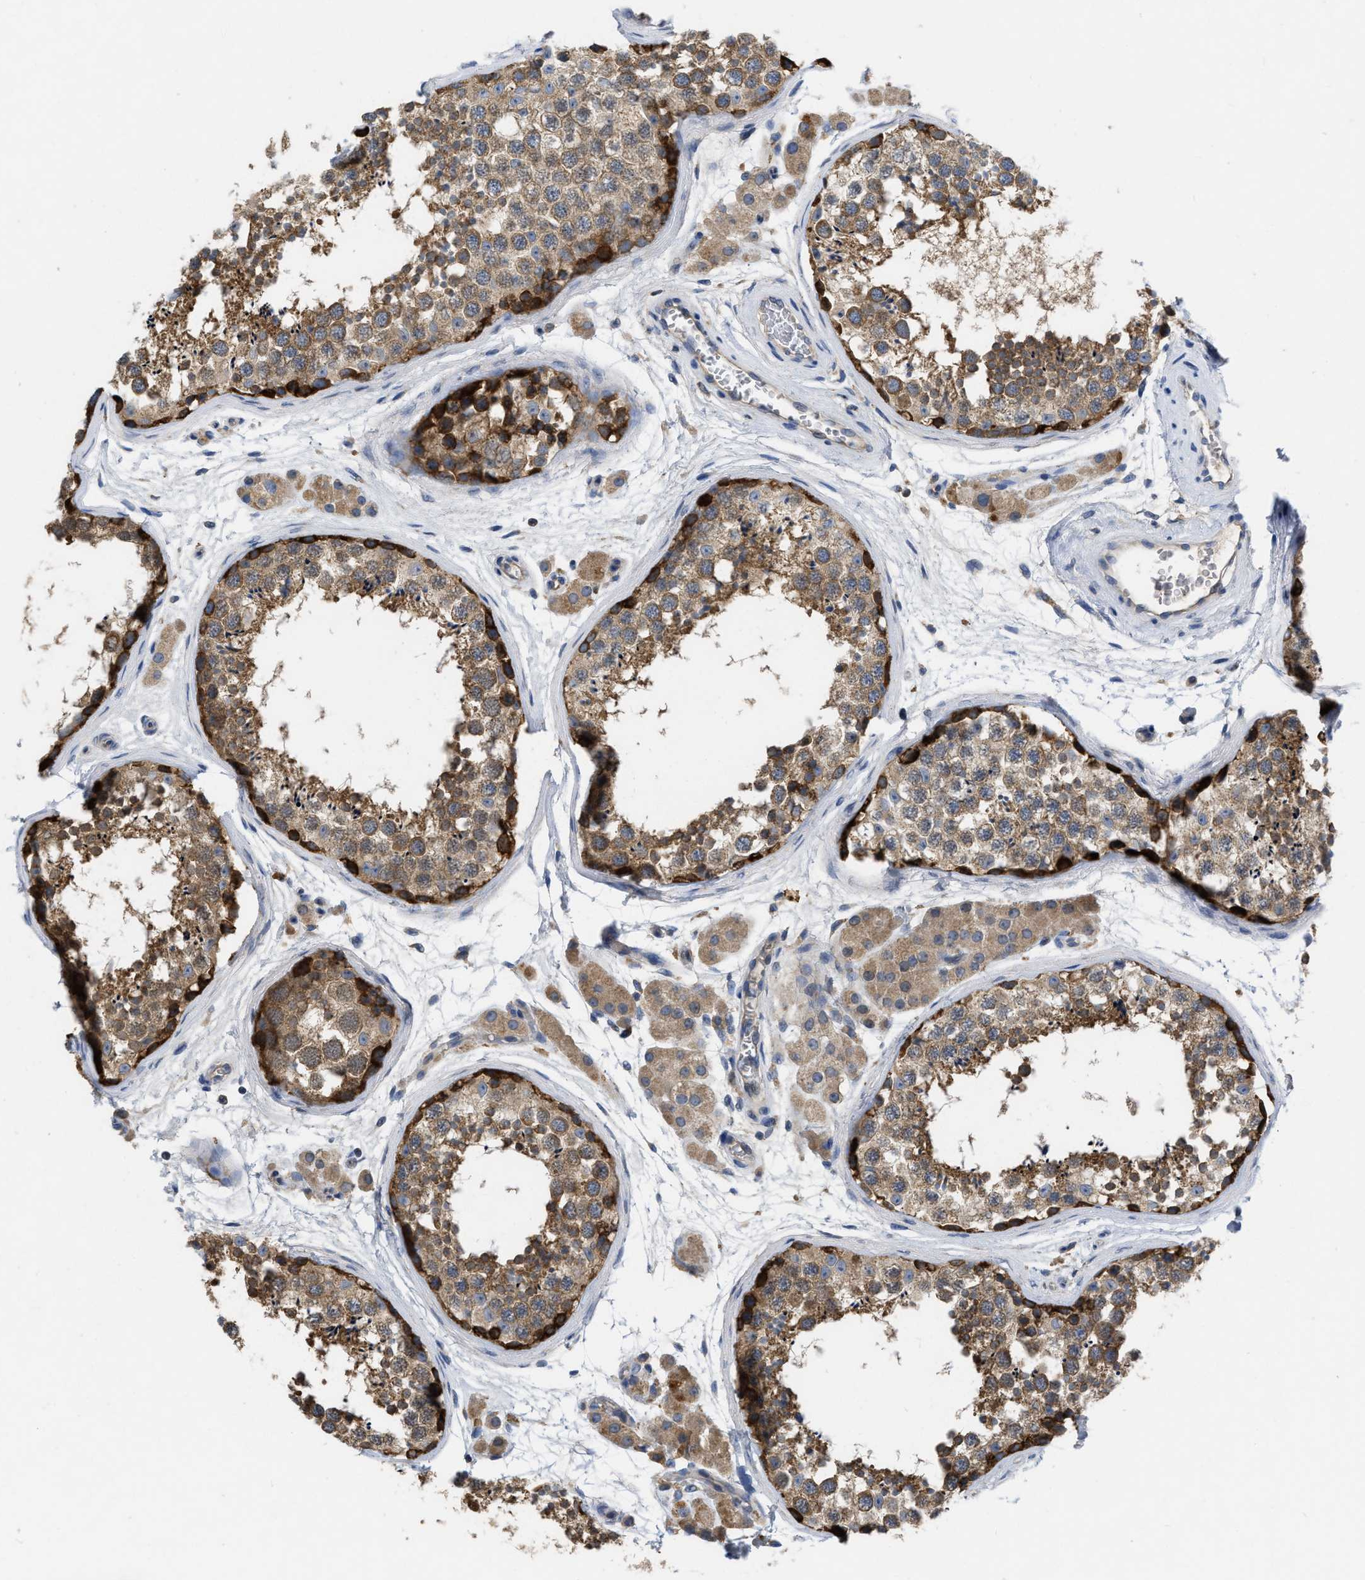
{"staining": {"intensity": "strong", "quantity": "25%-75%", "location": "cytoplasmic/membranous"}, "tissue": "testis", "cell_type": "Cells in seminiferous ducts", "image_type": "normal", "snomed": [{"axis": "morphology", "description": "Normal tissue, NOS"}, {"axis": "topography", "description": "Testis"}], "caption": "The histopathology image exhibits staining of benign testis, revealing strong cytoplasmic/membranous protein expression (brown color) within cells in seminiferous ducts. (brown staining indicates protein expression, while blue staining denotes nuclei).", "gene": "TMEM131", "patient": {"sex": "male", "age": 56}}